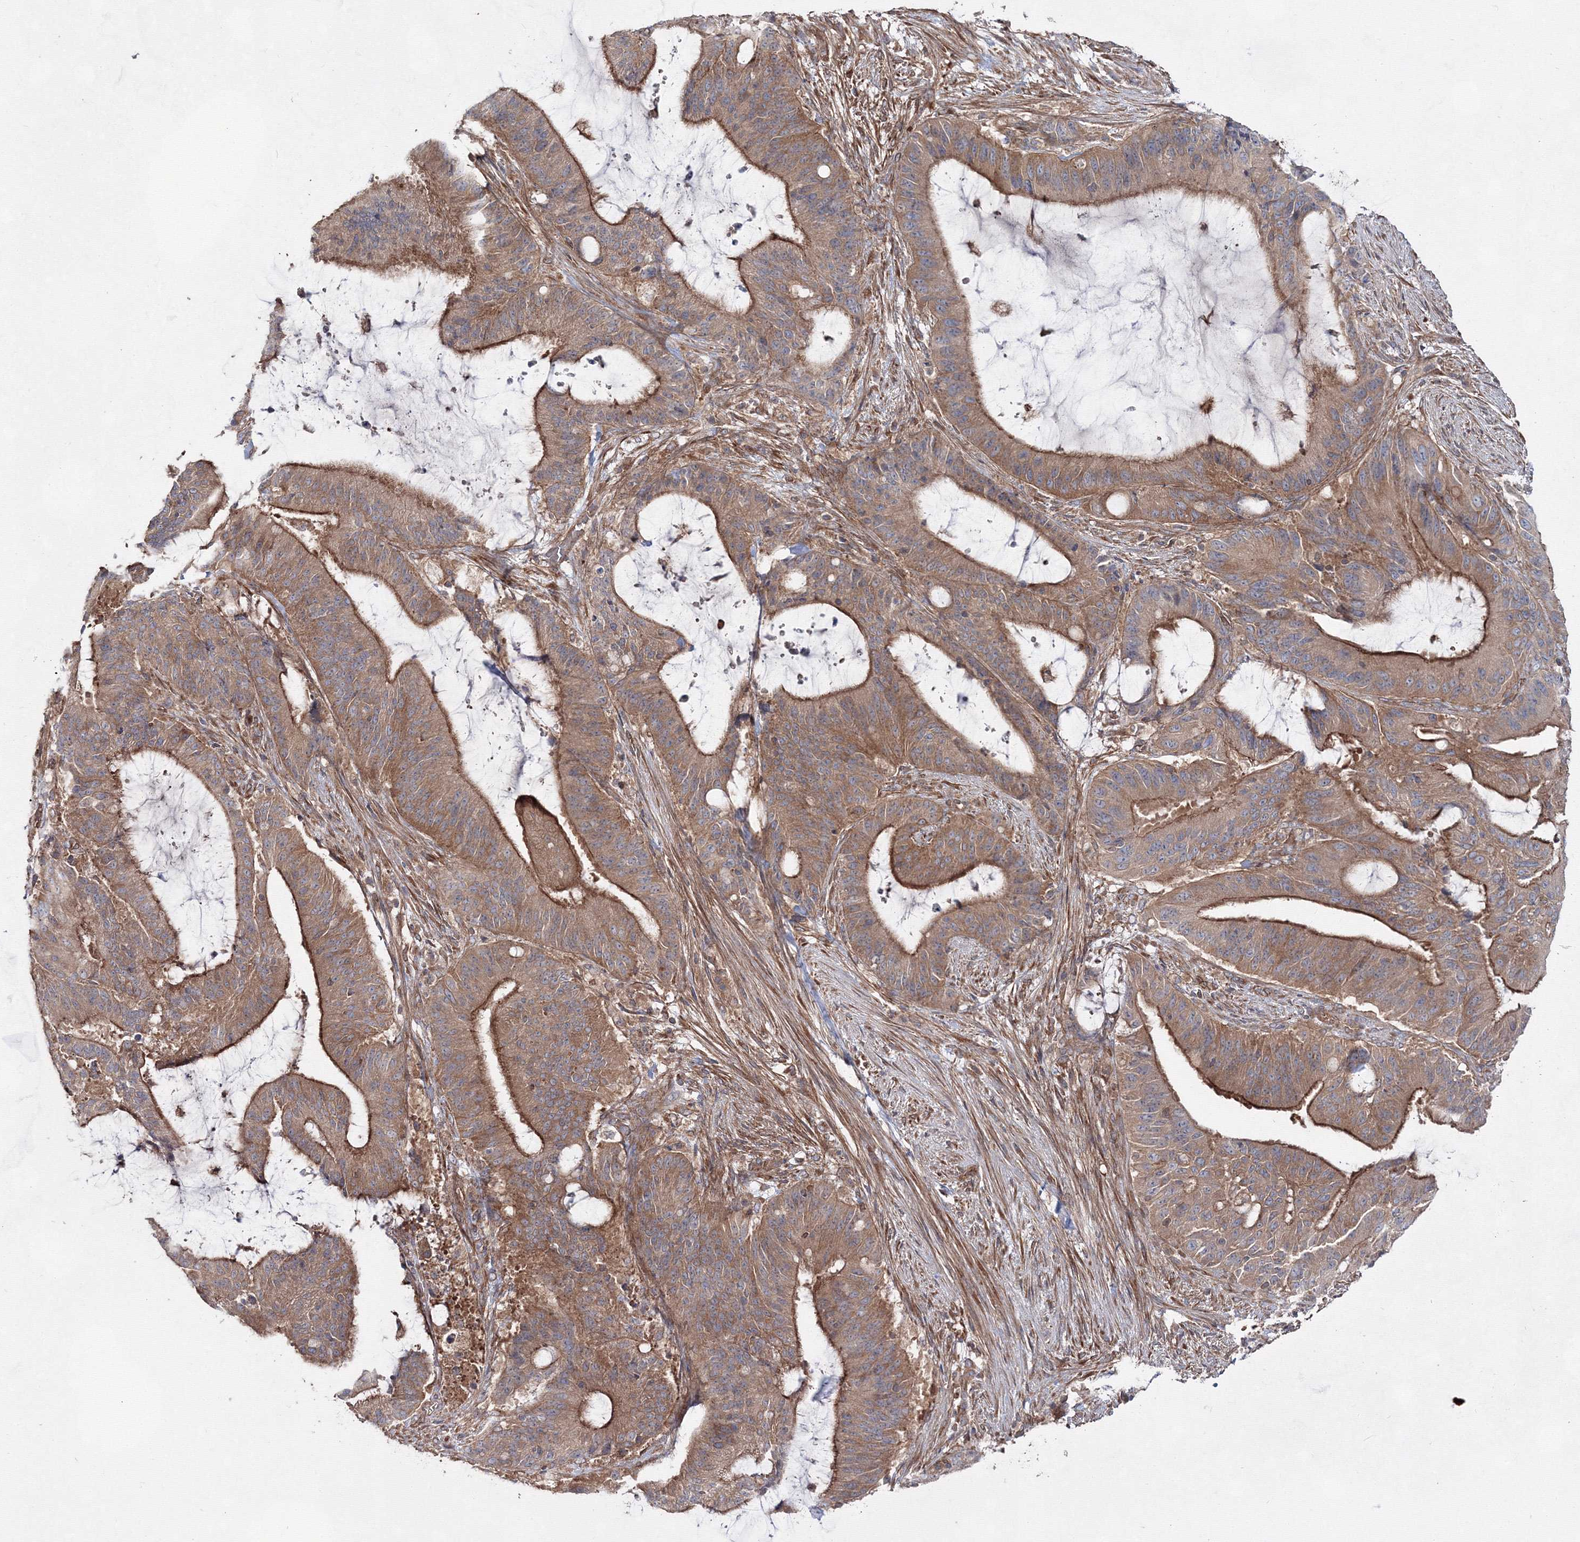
{"staining": {"intensity": "moderate", "quantity": ">75%", "location": "cytoplasmic/membranous"}, "tissue": "liver cancer", "cell_type": "Tumor cells", "image_type": "cancer", "snomed": [{"axis": "morphology", "description": "Normal tissue, NOS"}, {"axis": "morphology", "description": "Cholangiocarcinoma"}, {"axis": "topography", "description": "Liver"}, {"axis": "topography", "description": "Peripheral nerve tissue"}], "caption": "Tumor cells show moderate cytoplasmic/membranous positivity in approximately >75% of cells in liver cancer (cholangiocarcinoma). (DAB (3,3'-diaminobenzidine) = brown stain, brightfield microscopy at high magnification).", "gene": "EXOC6", "patient": {"sex": "female", "age": 73}}